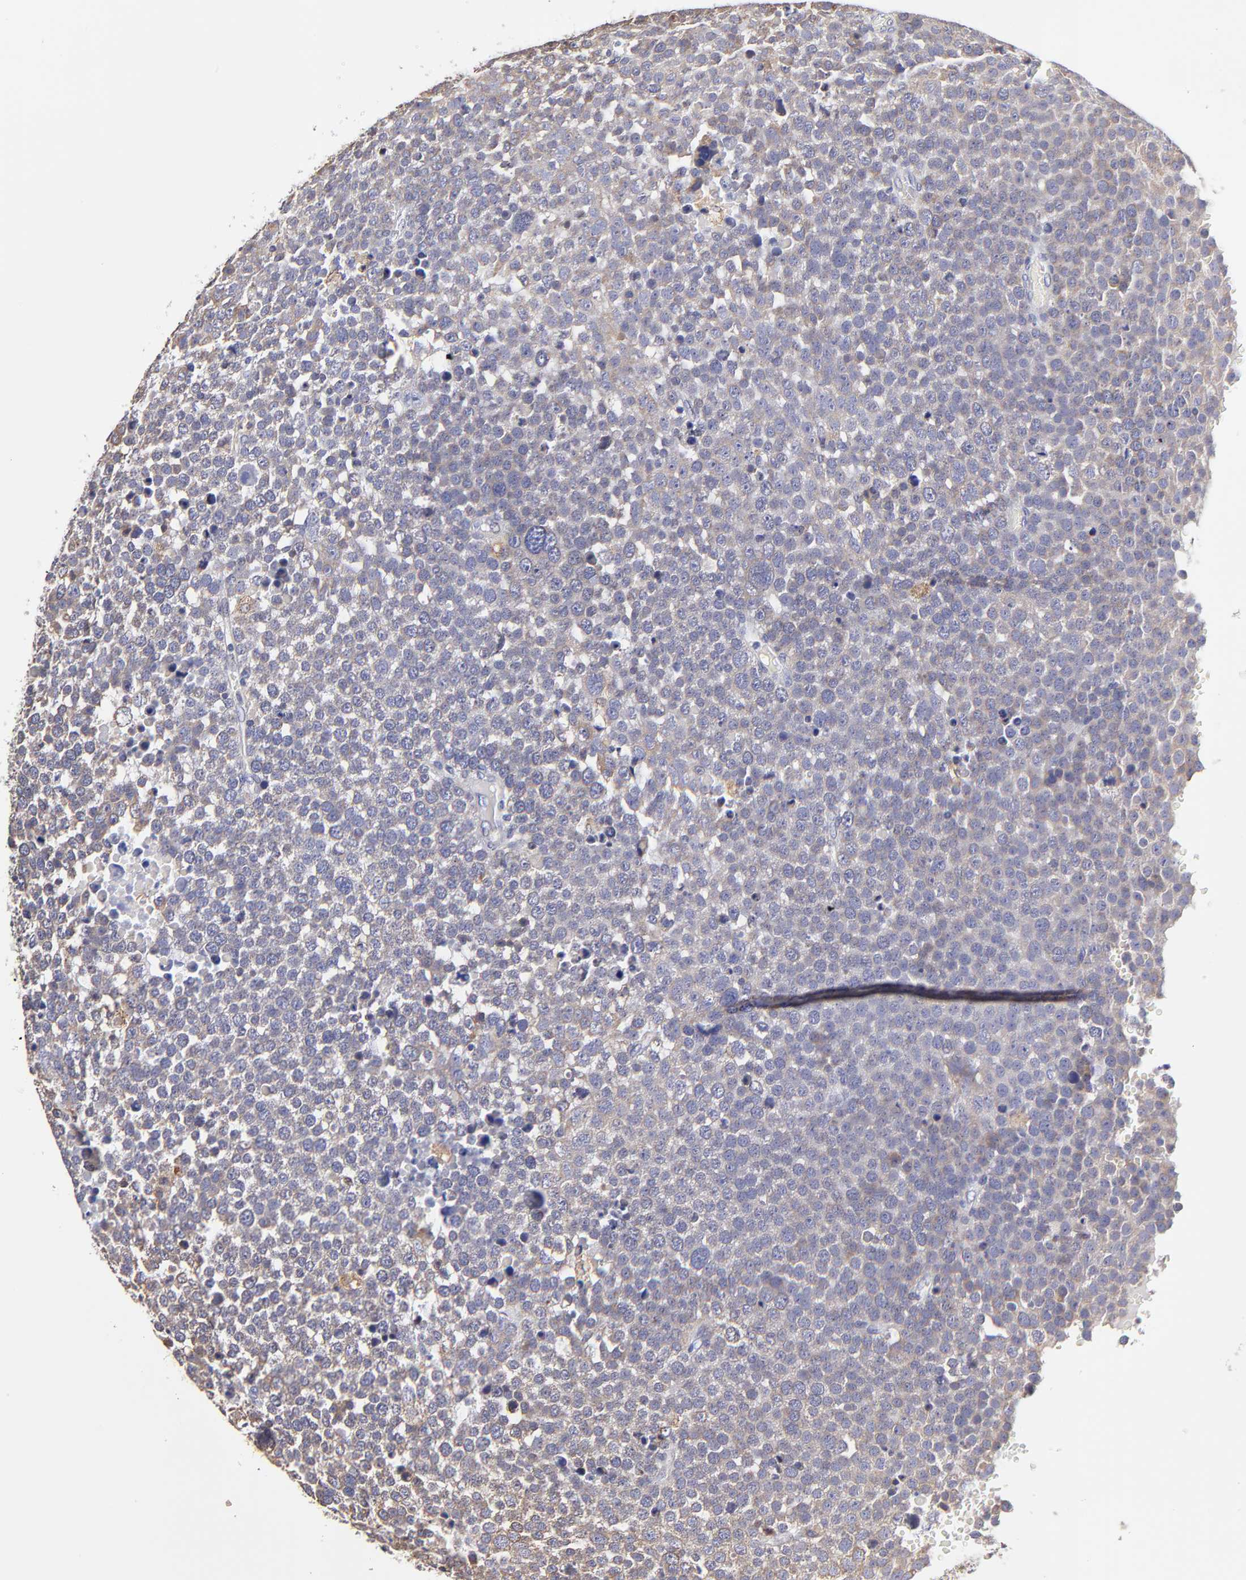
{"staining": {"intensity": "weak", "quantity": "25%-75%", "location": "cytoplasmic/membranous"}, "tissue": "testis cancer", "cell_type": "Tumor cells", "image_type": "cancer", "snomed": [{"axis": "morphology", "description": "Seminoma, NOS"}, {"axis": "topography", "description": "Testis"}], "caption": "Weak cytoplasmic/membranous expression for a protein is present in about 25%-75% of tumor cells of testis seminoma using immunohistochemistry.", "gene": "GCSAM", "patient": {"sex": "male", "age": 71}}